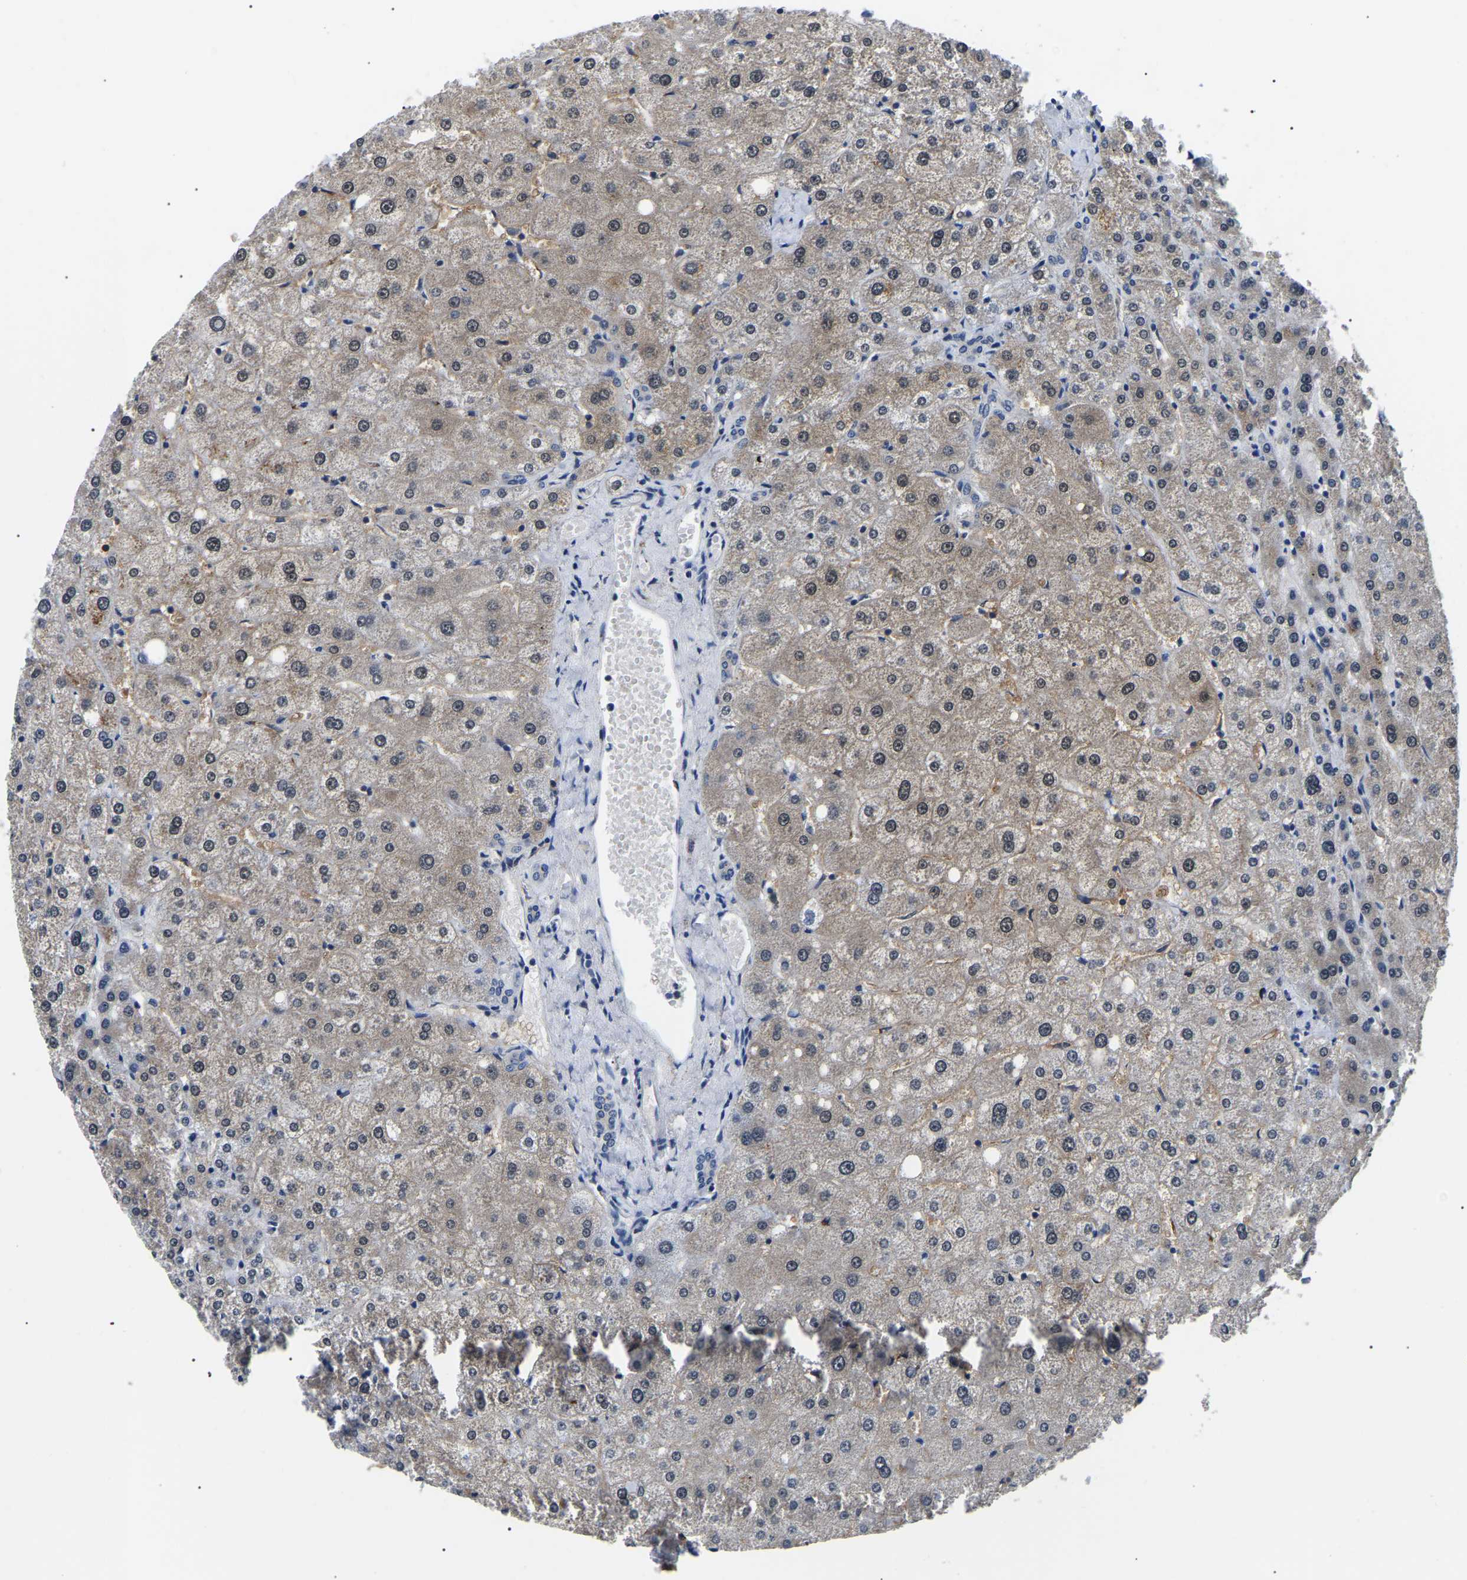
{"staining": {"intensity": "negative", "quantity": "none", "location": "none"}, "tissue": "liver", "cell_type": "Cholangiocytes", "image_type": "normal", "snomed": [{"axis": "morphology", "description": "Normal tissue, NOS"}, {"axis": "topography", "description": "Liver"}], "caption": "Image shows no protein expression in cholangiocytes of normal liver.", "gene": "RRP1B", "patient": {"sex": "male", "age": 73}}